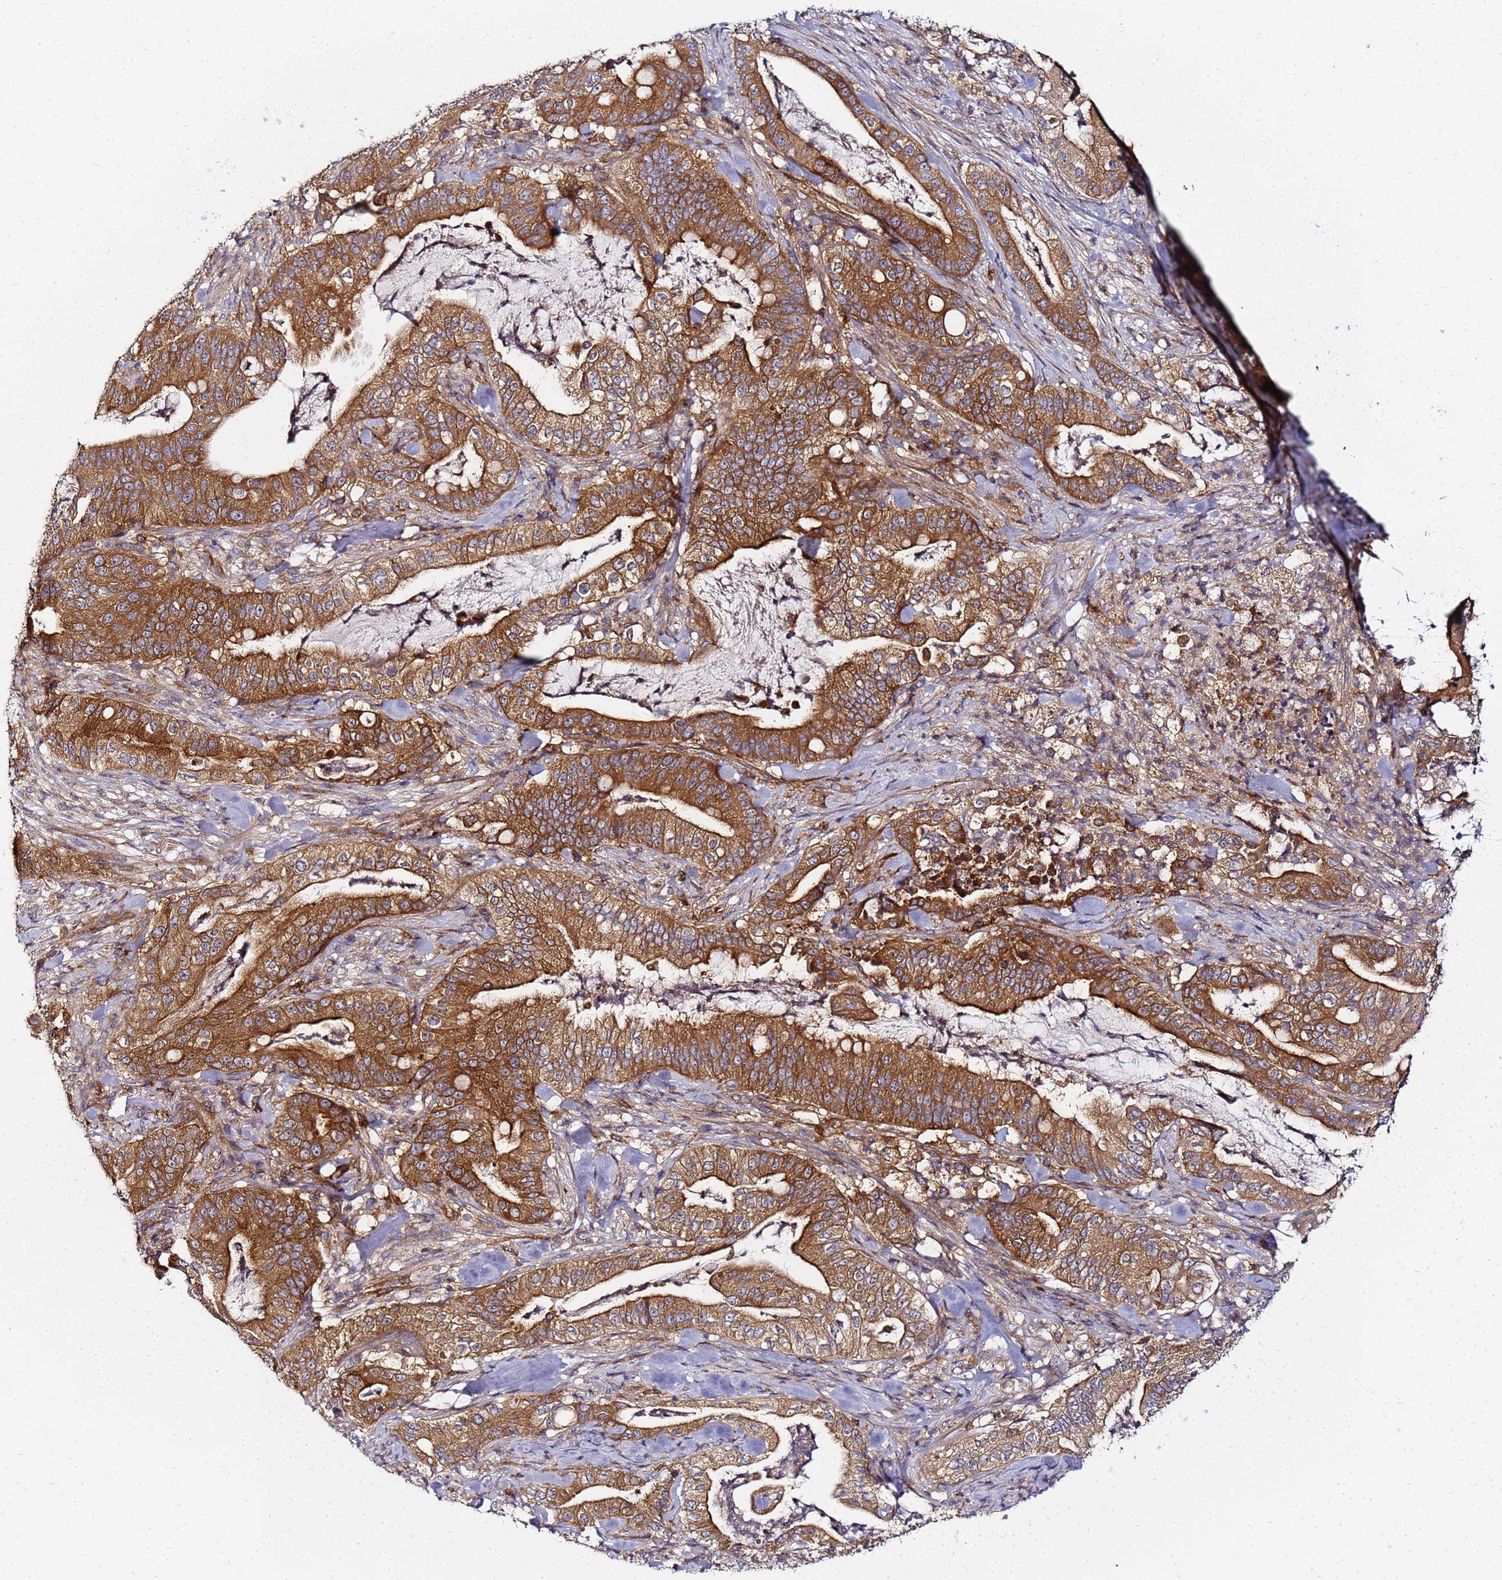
{"staining": {"intensity": "strong", "quantity": ">75%", "location": "cytoplasmic/membranous"}, "tissue": "pancreatic cancer", "cell_type": "Tumor cells", "image_type": "cancer", "snomed": [{"axis": "morphology", "description": "Adenocarcinoma, NOS"}, {"axis": "topography", "description": "Pancreas"}], "caption": "Immunohistochemical staining of pancreatic cancer shows high levels of strong cytoplasmic/membranous expression in about >75% of tumor cells.", "gene": "CHM", "patient": {"sex": "male", "age": 71}}